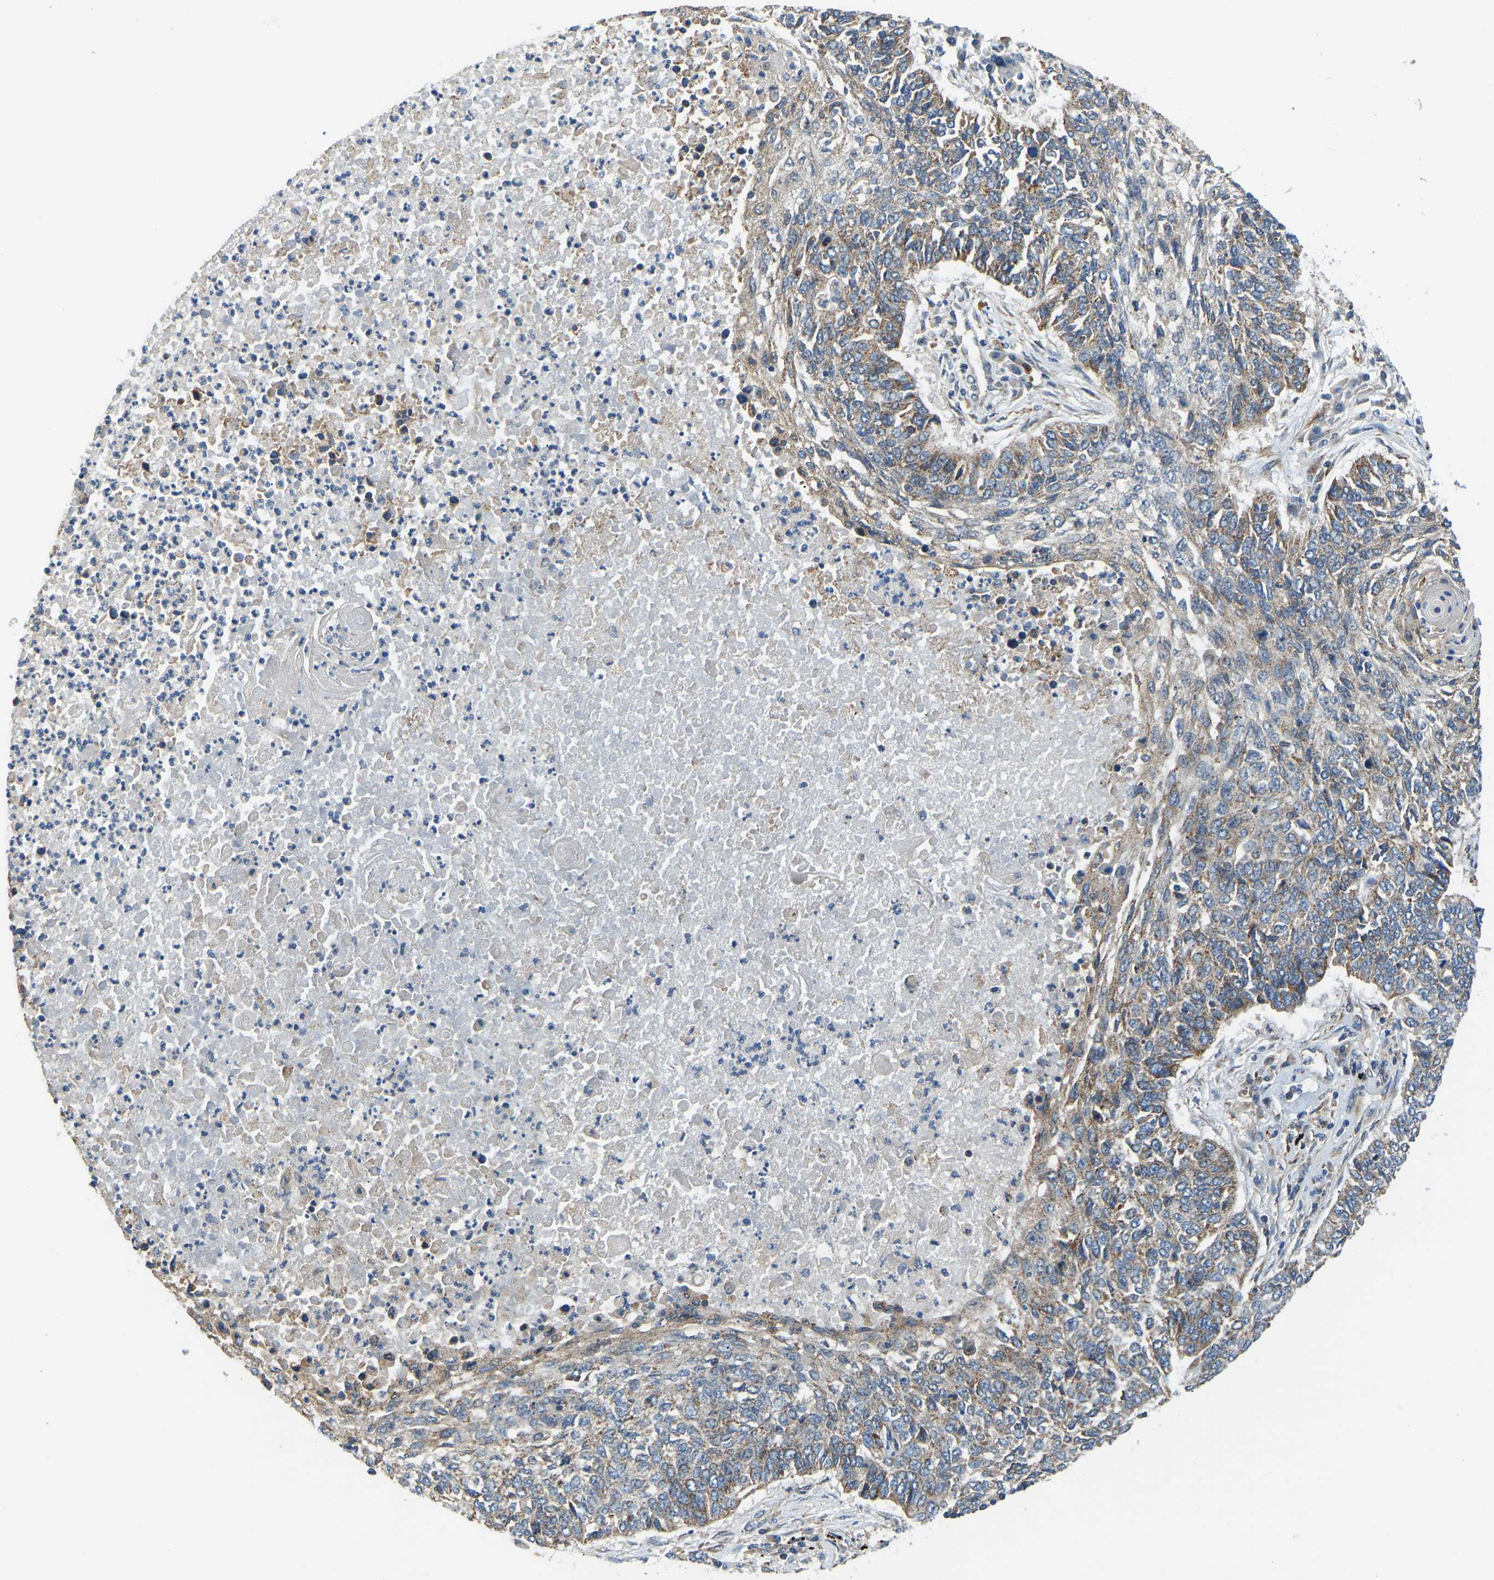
{"staining": {"intensity": "weak", "quantity": ">75%", "location": "cytoplasmic/membranous"}, "tissue": "lung cancer", "cell_type": "Tumor cells", "image_type": "cancer", "snomed": [{"axis": "morphology", "description": "Normal tissue, NOS"}, {"axis": "morphology", "description": "Squamous cell carcinoma, NOS"}, {"axis": "topography", "description": "Cartilage tissue"}, {"axis": "topography", "description": "Bronchus"}, {"axis": "topography", "description": "Lung"}], "caption": "This histopathology image displays lung cancer stained with immunohistochemistry to label a protein in brown. The cytoplasmic/membranous of tumor cells show weak positivity for the protein. Nuclei are counter-stained blue.", "gene": "RBP1", "patient": {"sex": "female", "age": 49}}